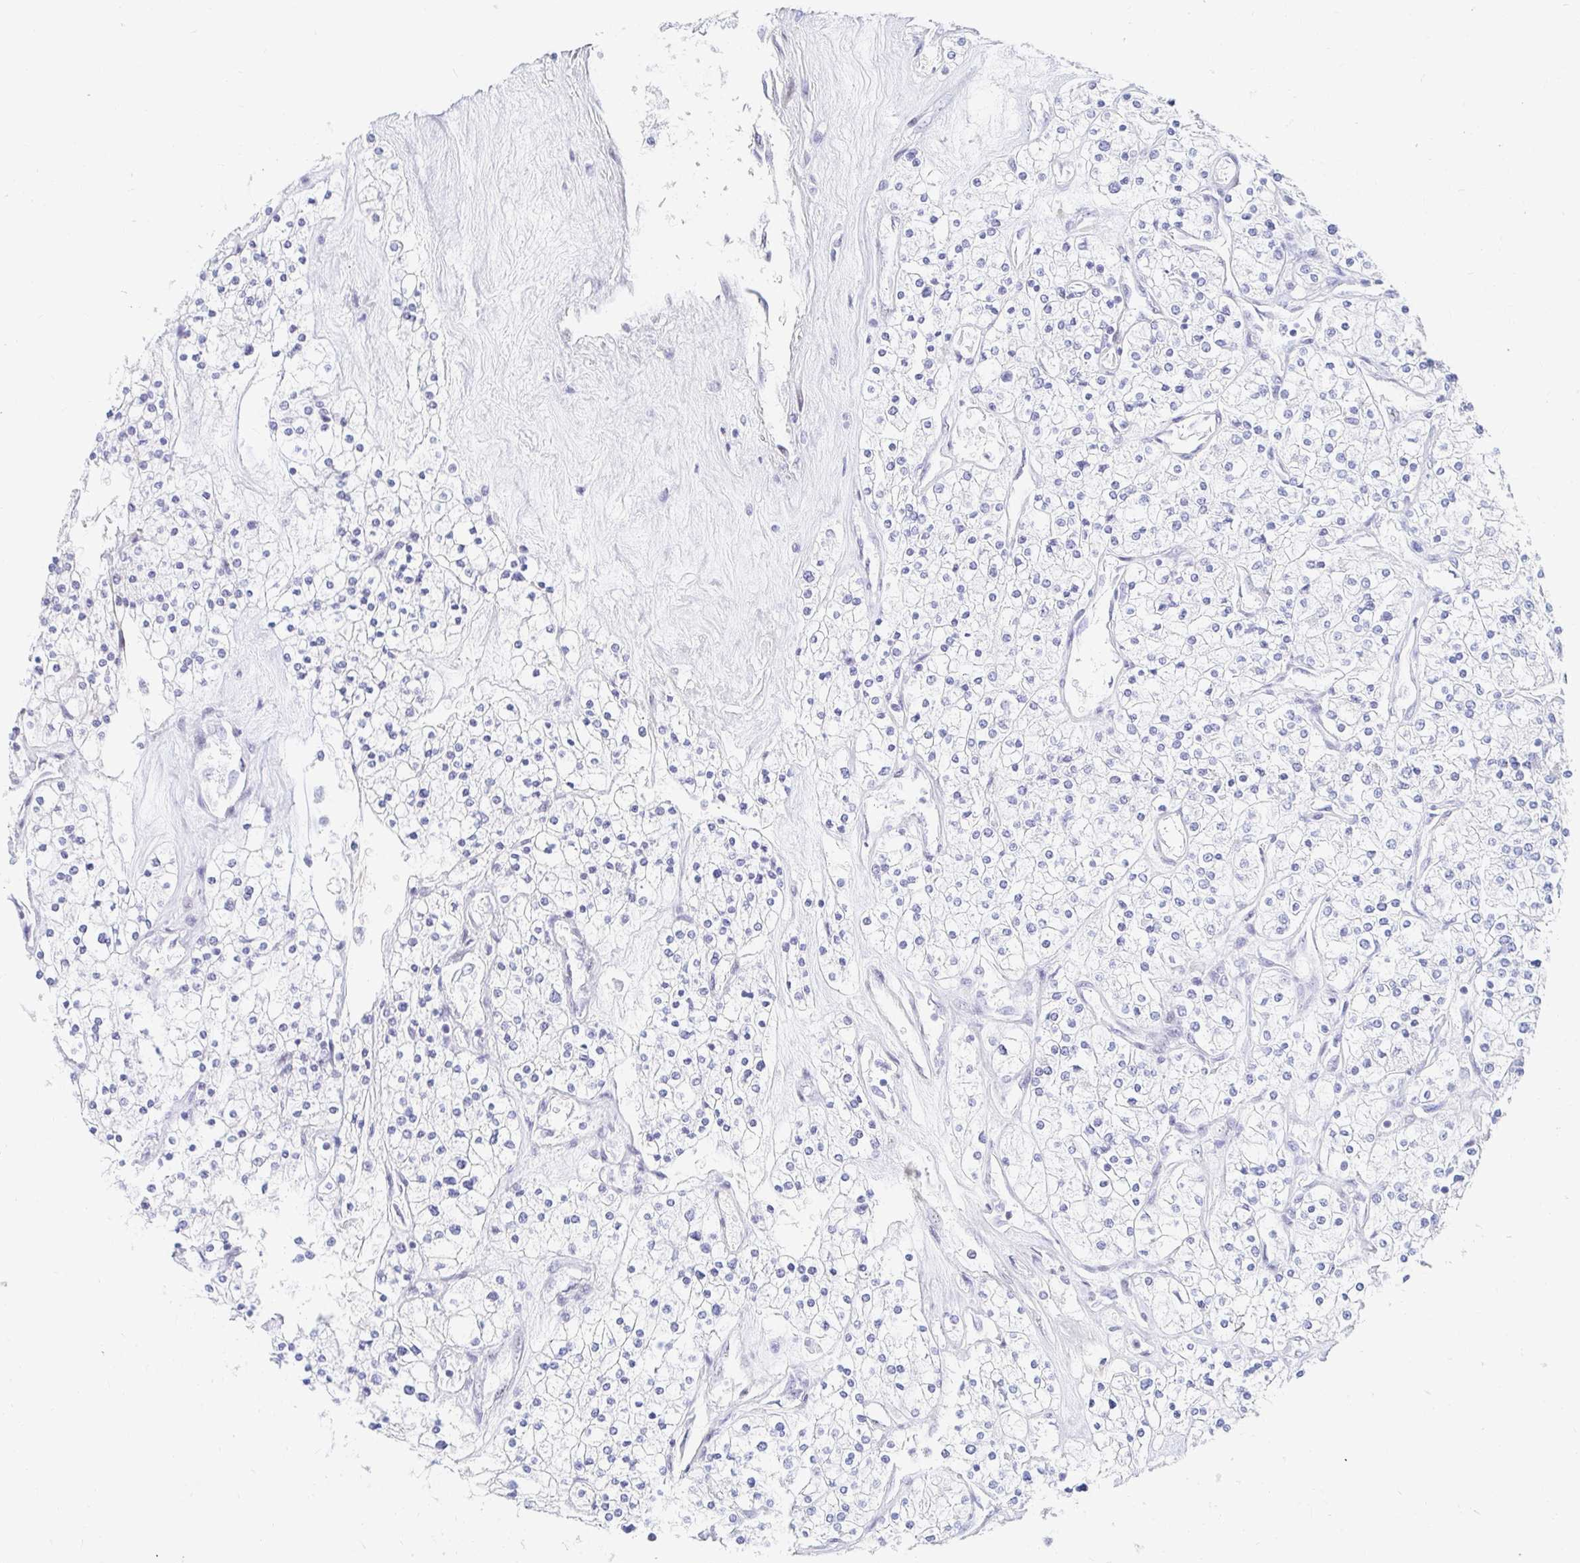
{"staining": {"intensity": "negative", "quantity": "none", "location": "none"}, "tissue": "renal cancer", "cell_type": "Tumor cells", "image_type": "cancer", "snomed": [{"axis": "morphology", "description": "Adenocarcinoma, NOS"}, {"axis": "topography", "description": "Kidney"}], "caption": "Tumor cells are negative for brown protein staining in renal adenocarcinoma. (DAB IHC visualized using brightfield microscopy, high magnification).", "gene": "COL28A1", "patient": {"sex": "male", "age": 80}}